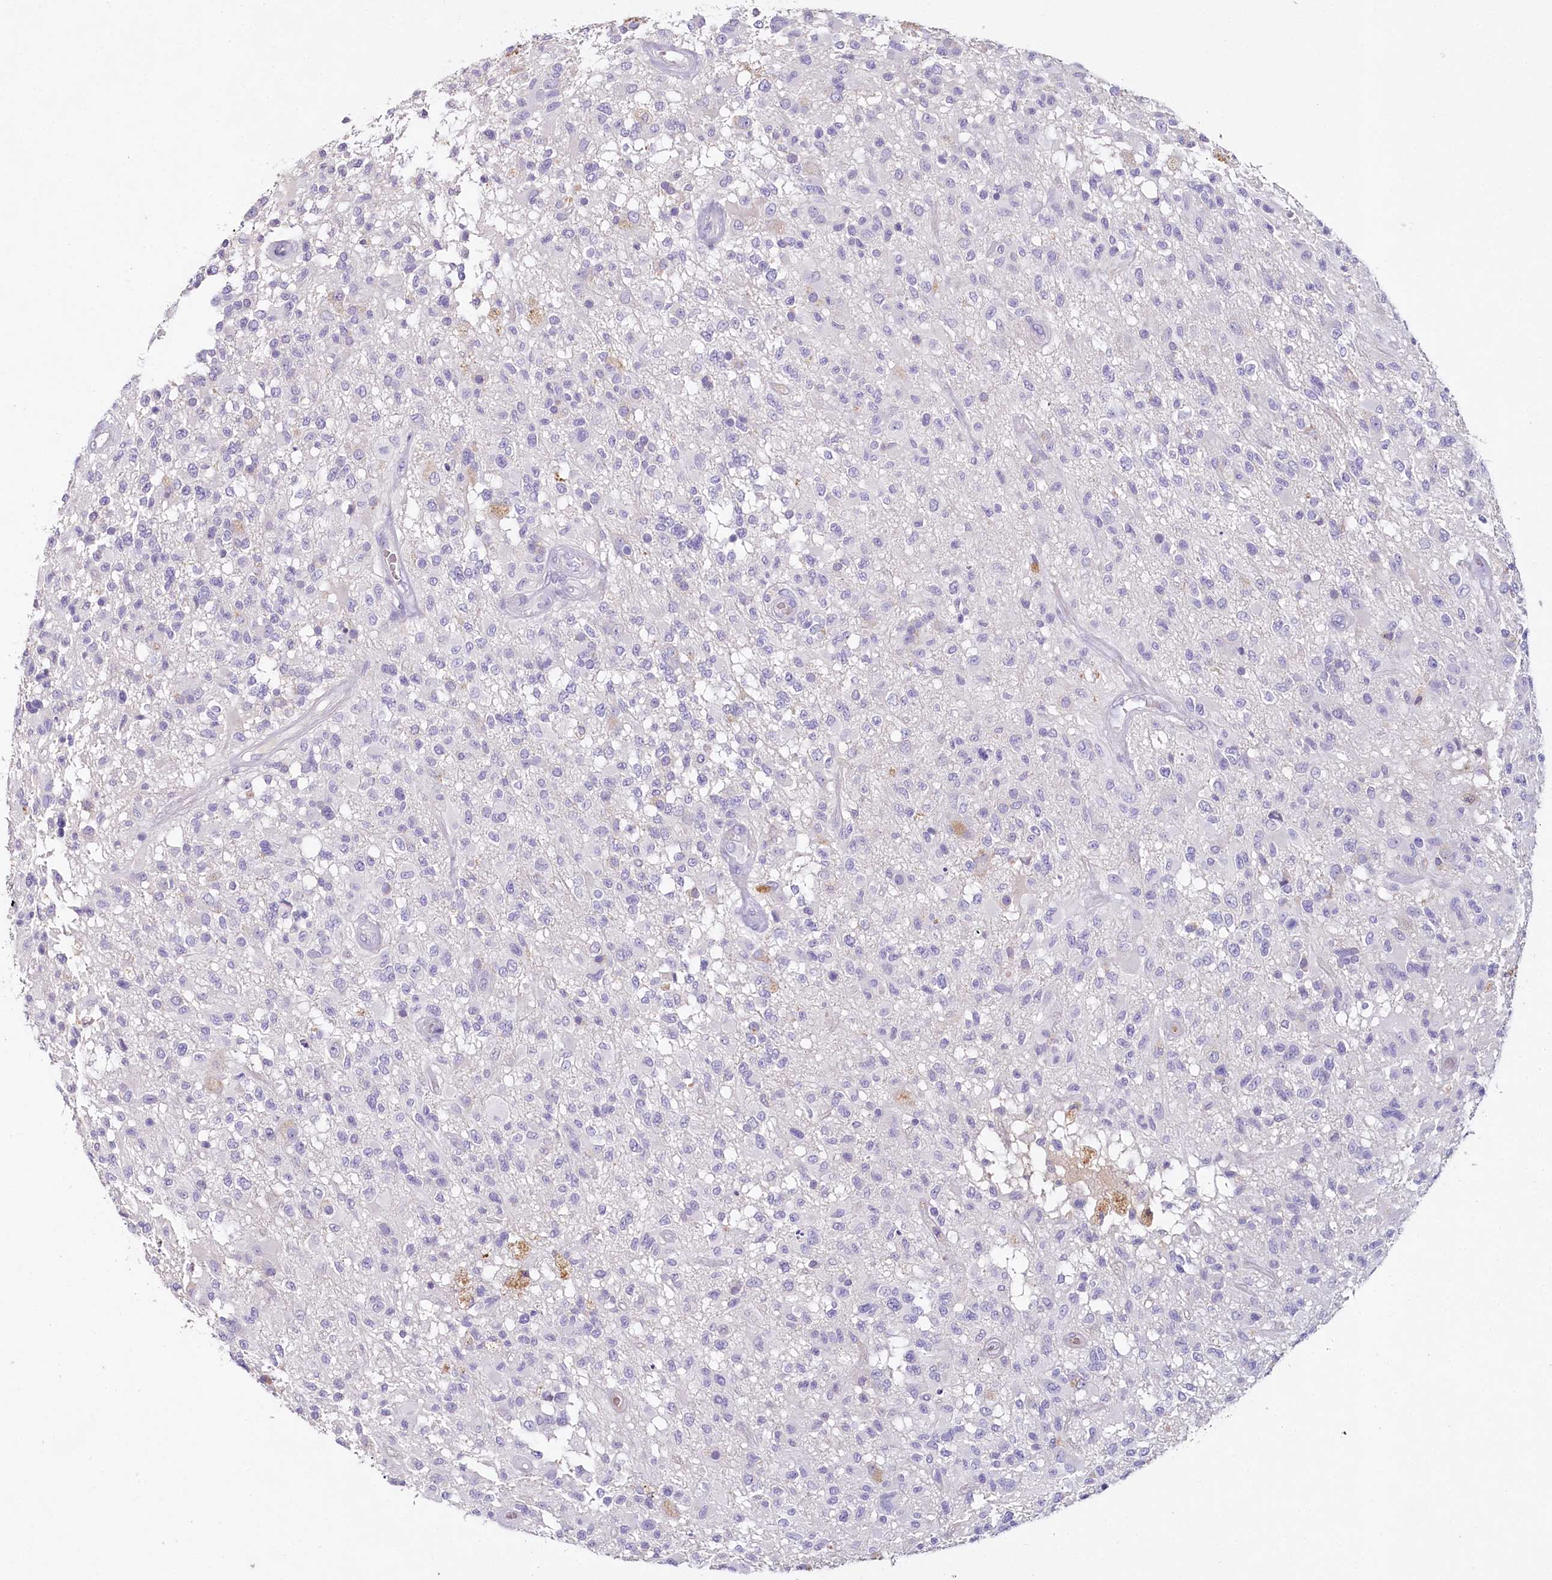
{"staining": {"intensity": "negative", "quantity": "none", "location": "none"}, "tissue": "glioma", "cell_type": "Tumor cells", "image_type": "cancer", "snomed": [{"axis": "morphology", "description": "Glioma, malignant, High grade"}, {"axis": "morphology", "description": "Glioblastoma, NOS"}, {"axis": "topography", "description": "Brain"}], "caption": "An image of human glioma is negative for staining in tumor cells.", "gene": "HPD", "patient": {"sex": "male", "age": 60}}